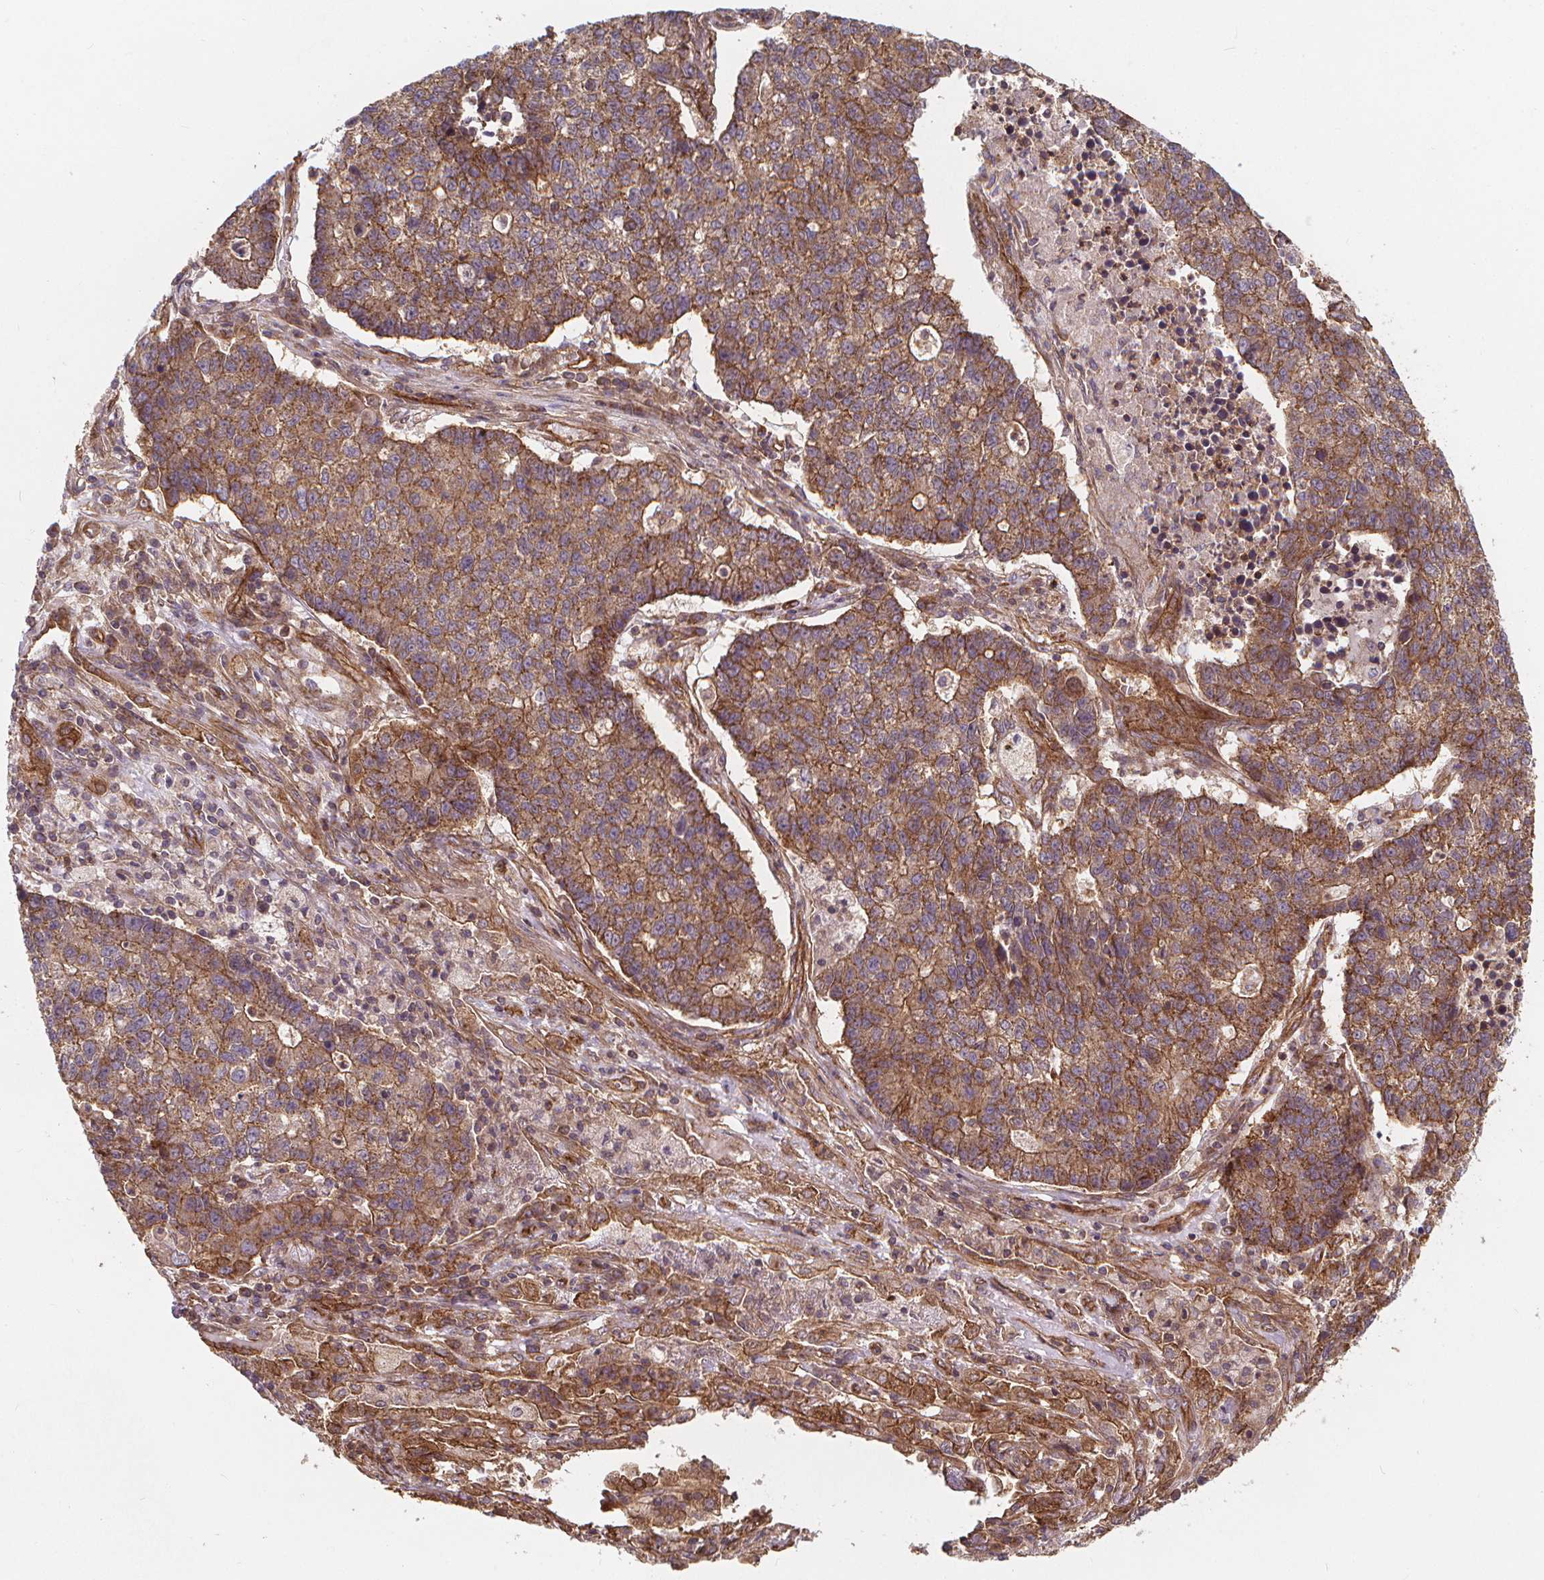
{"staining": {"intensity": "moderate", "quantity": ">75%", "location": "cytoplasmic/membranous"}, "tissue": "lung cancer", "cell_type": "Tumor cells", "image_type": "cancer", "snomed": [{"axis": "morphology", "description": "Adenocarcinoma, NOS"}, {"axis": "topography", "description": "Lung"}], "caption": "The image shows a brown stain indicating the presence of a protein in the cytoplasmic/membranous of tumor cells in adenocarcinoma (lung). (DAB IHC, brown staining for protein, blue staining for nuclei).", "gene": "CLINT1", "patient": {"sex": "male", "age": 57}}